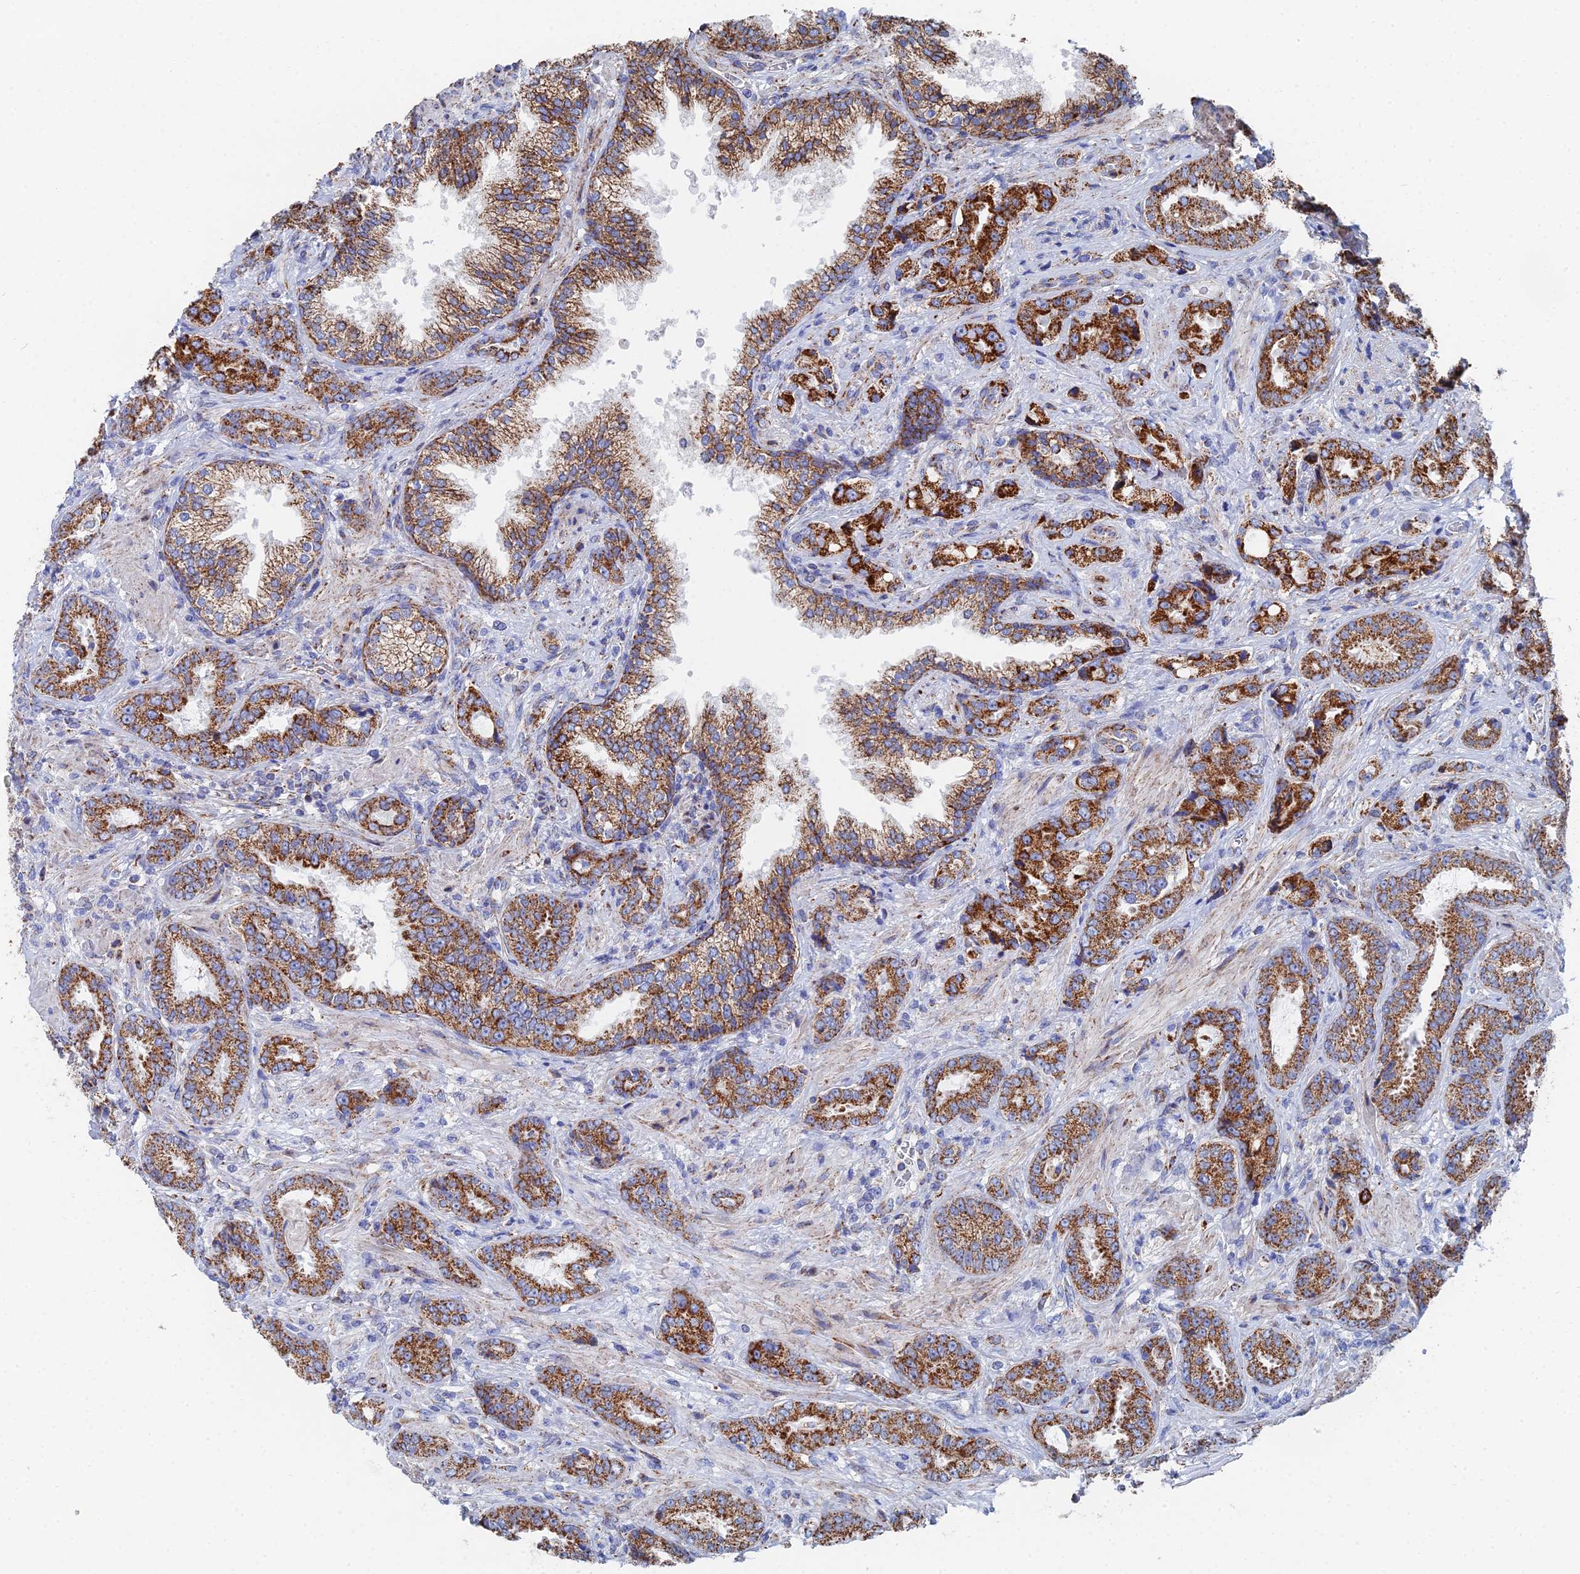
{"staining": {"intensity": "strong", "quantity": ">75%", "location": "cytoplasmic/membranous"}, "tissue": "prostate cancer", "cell_type": "Tumor cells", "image_type": "cancer", "snomed": [{"axis": "morphology", "description": "Adenocarcinoma, High grade"}, {"axis": "topography", "description": "Prostate"}], "caption": "Strong cytoplasmic/membranous staining for a protein is appreciated in approximately >75% of tumor cells of prostate cancer using IHC.", "gene": "IFT80", "patient": {"sex": "male", "age": 71}}